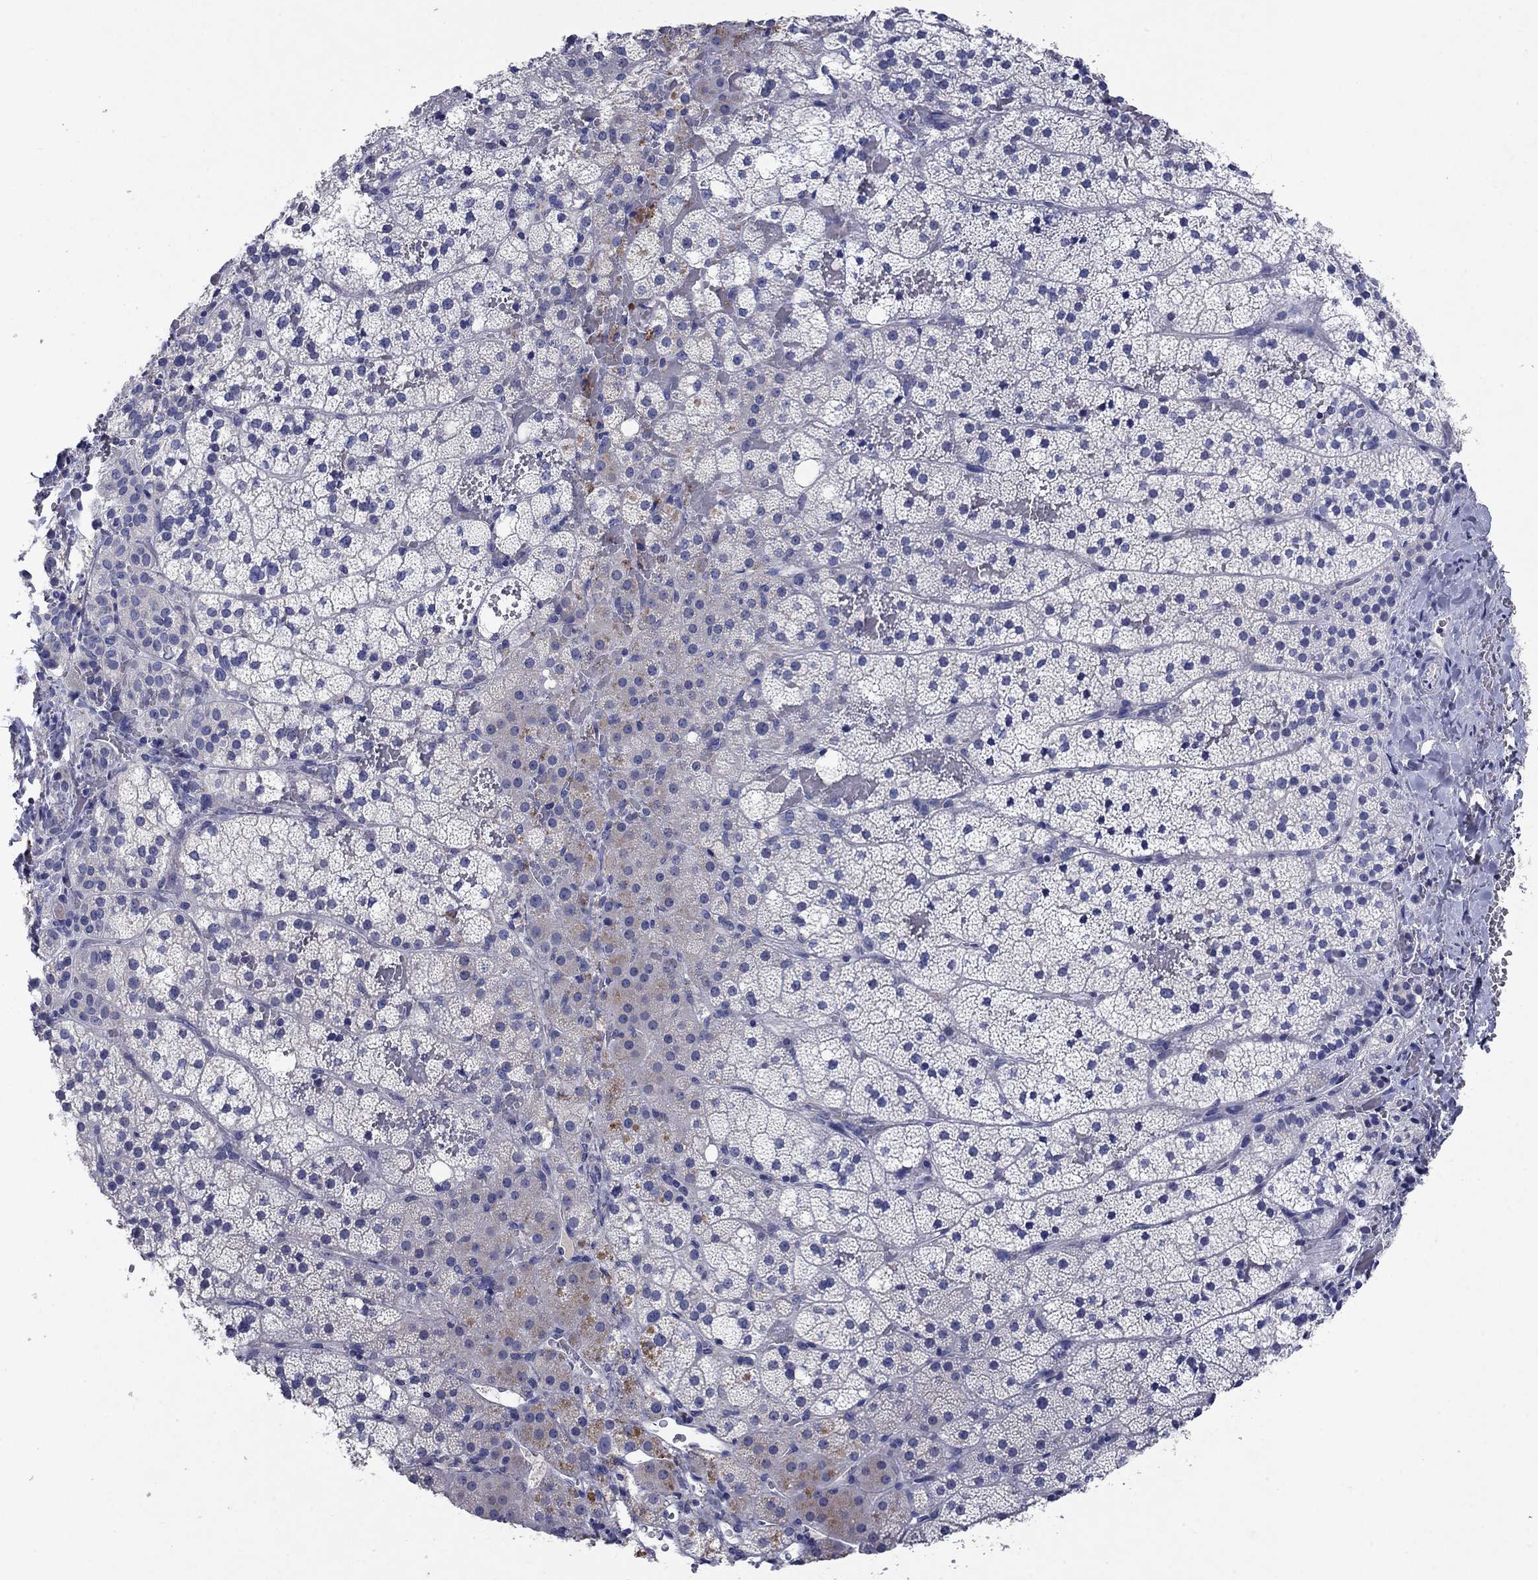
{"staining": {"intensity": "negative", "quantity": "none", "location": "none"}, "tissue": "adrenal gland", "cell_type": "Glandular cells", "image_type": "normal", "snomed": [{"axis": "morphology", "description": "Normal tissue, NOS"}, {"axis": "topography", "description": "Adrenal gland"}], "caption": "This is an immunohistochemistry (IHC) image of normal human adrenal gland. There is no positivity in glandular cells.", "gene": "SULT2B1", "patient": {"sex": "male", "age": 53}}